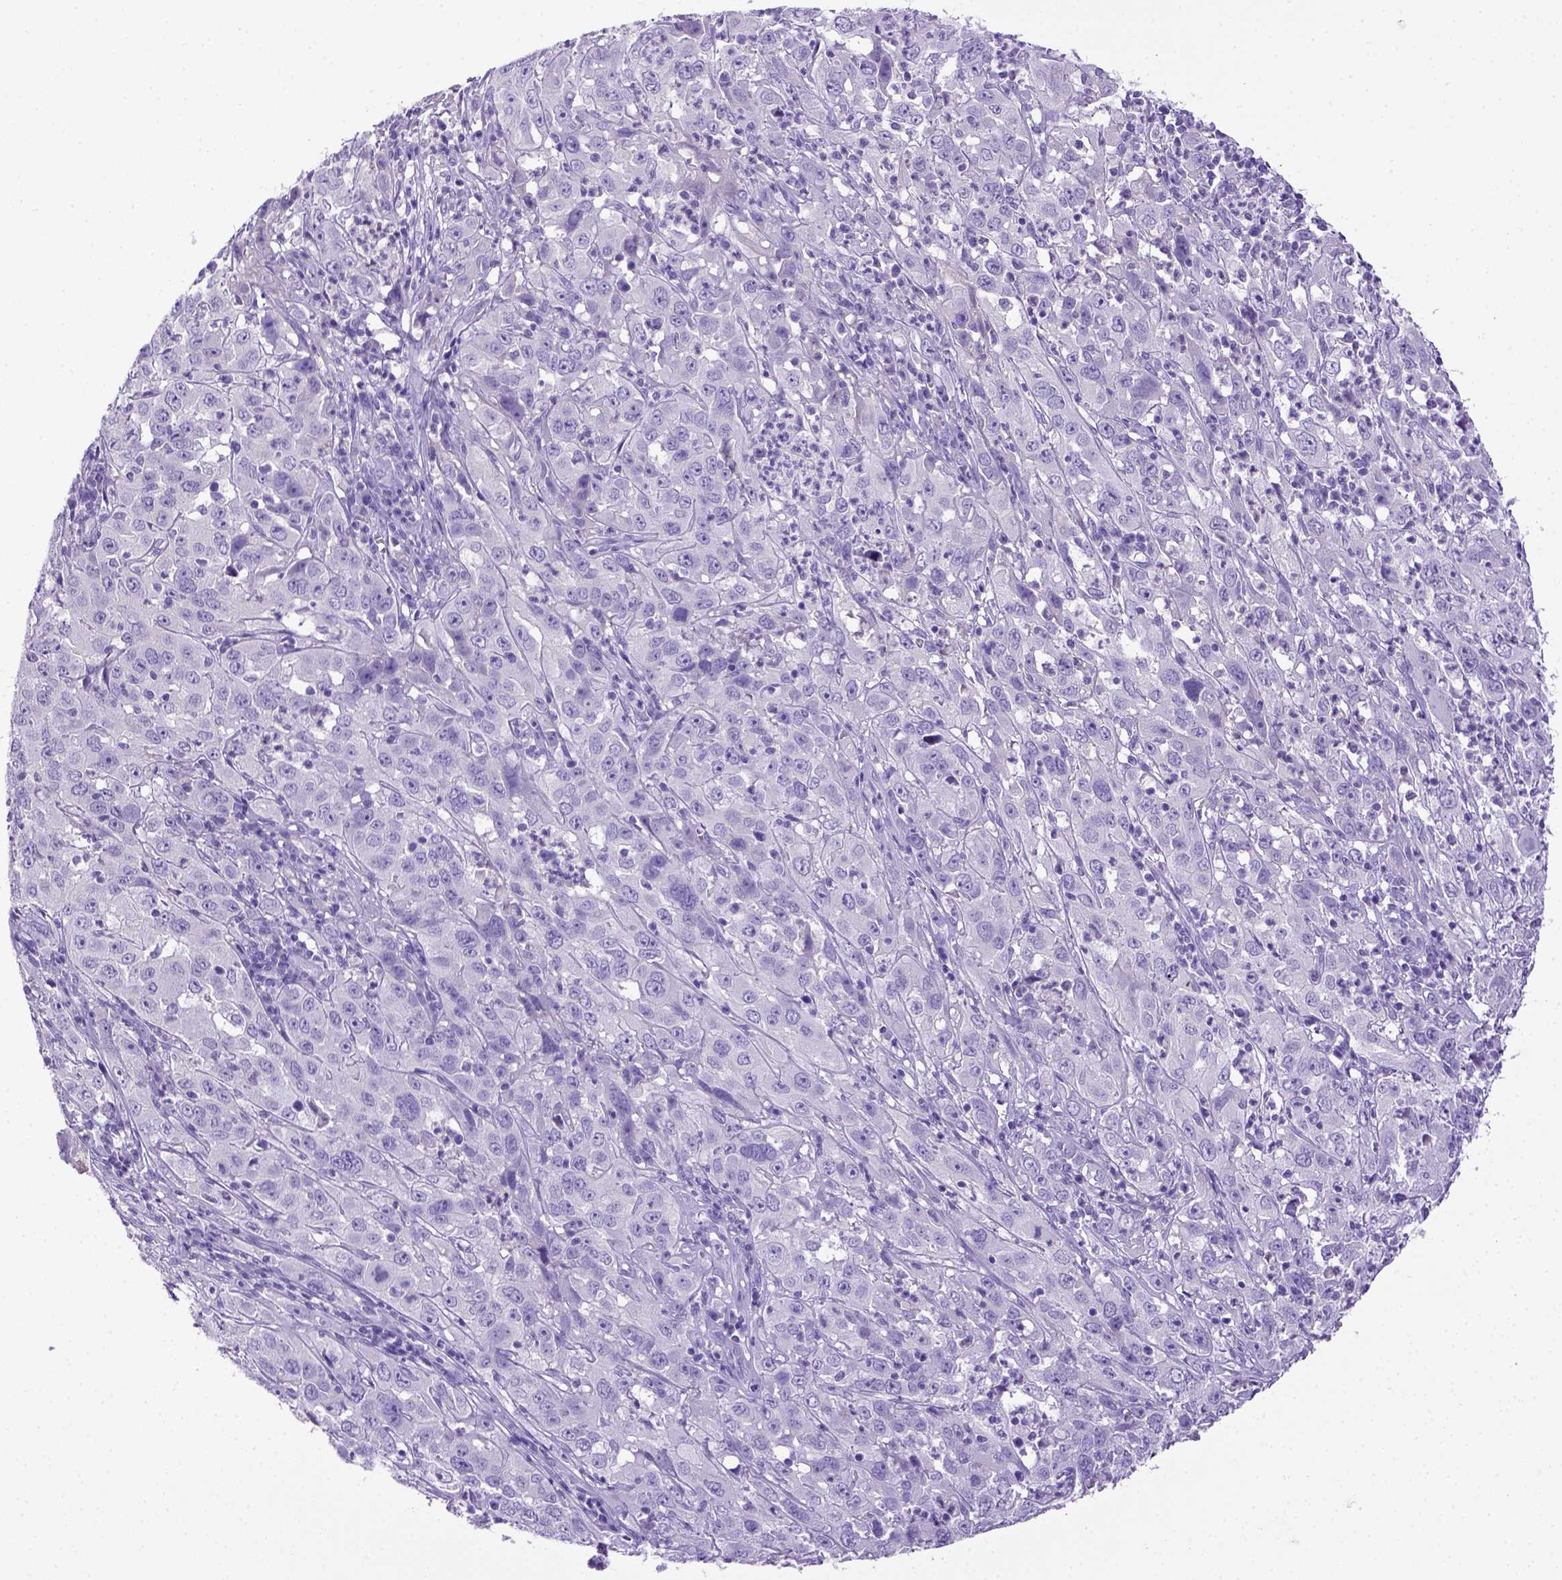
{"staining": {"intensity": "negative", "quantity": "none", "location": "none"}, "tissue": "cervical cancer", "cell_type": "Tumor cells", "image_type": "cancer", "snomed": [{"axis": "morphology", "description": "Squamous cell carcinoma, NOS"}, {"axis": "topography", "description": "Cervix"}], "caption": "A high-resolution image shows immunohistochemistry staining of cervical squamous cell carcinoma, which reveals no significant positivity in tumor cells.", "gene": "ITIH4", "patient": {"sex": "female", "age": 32}}